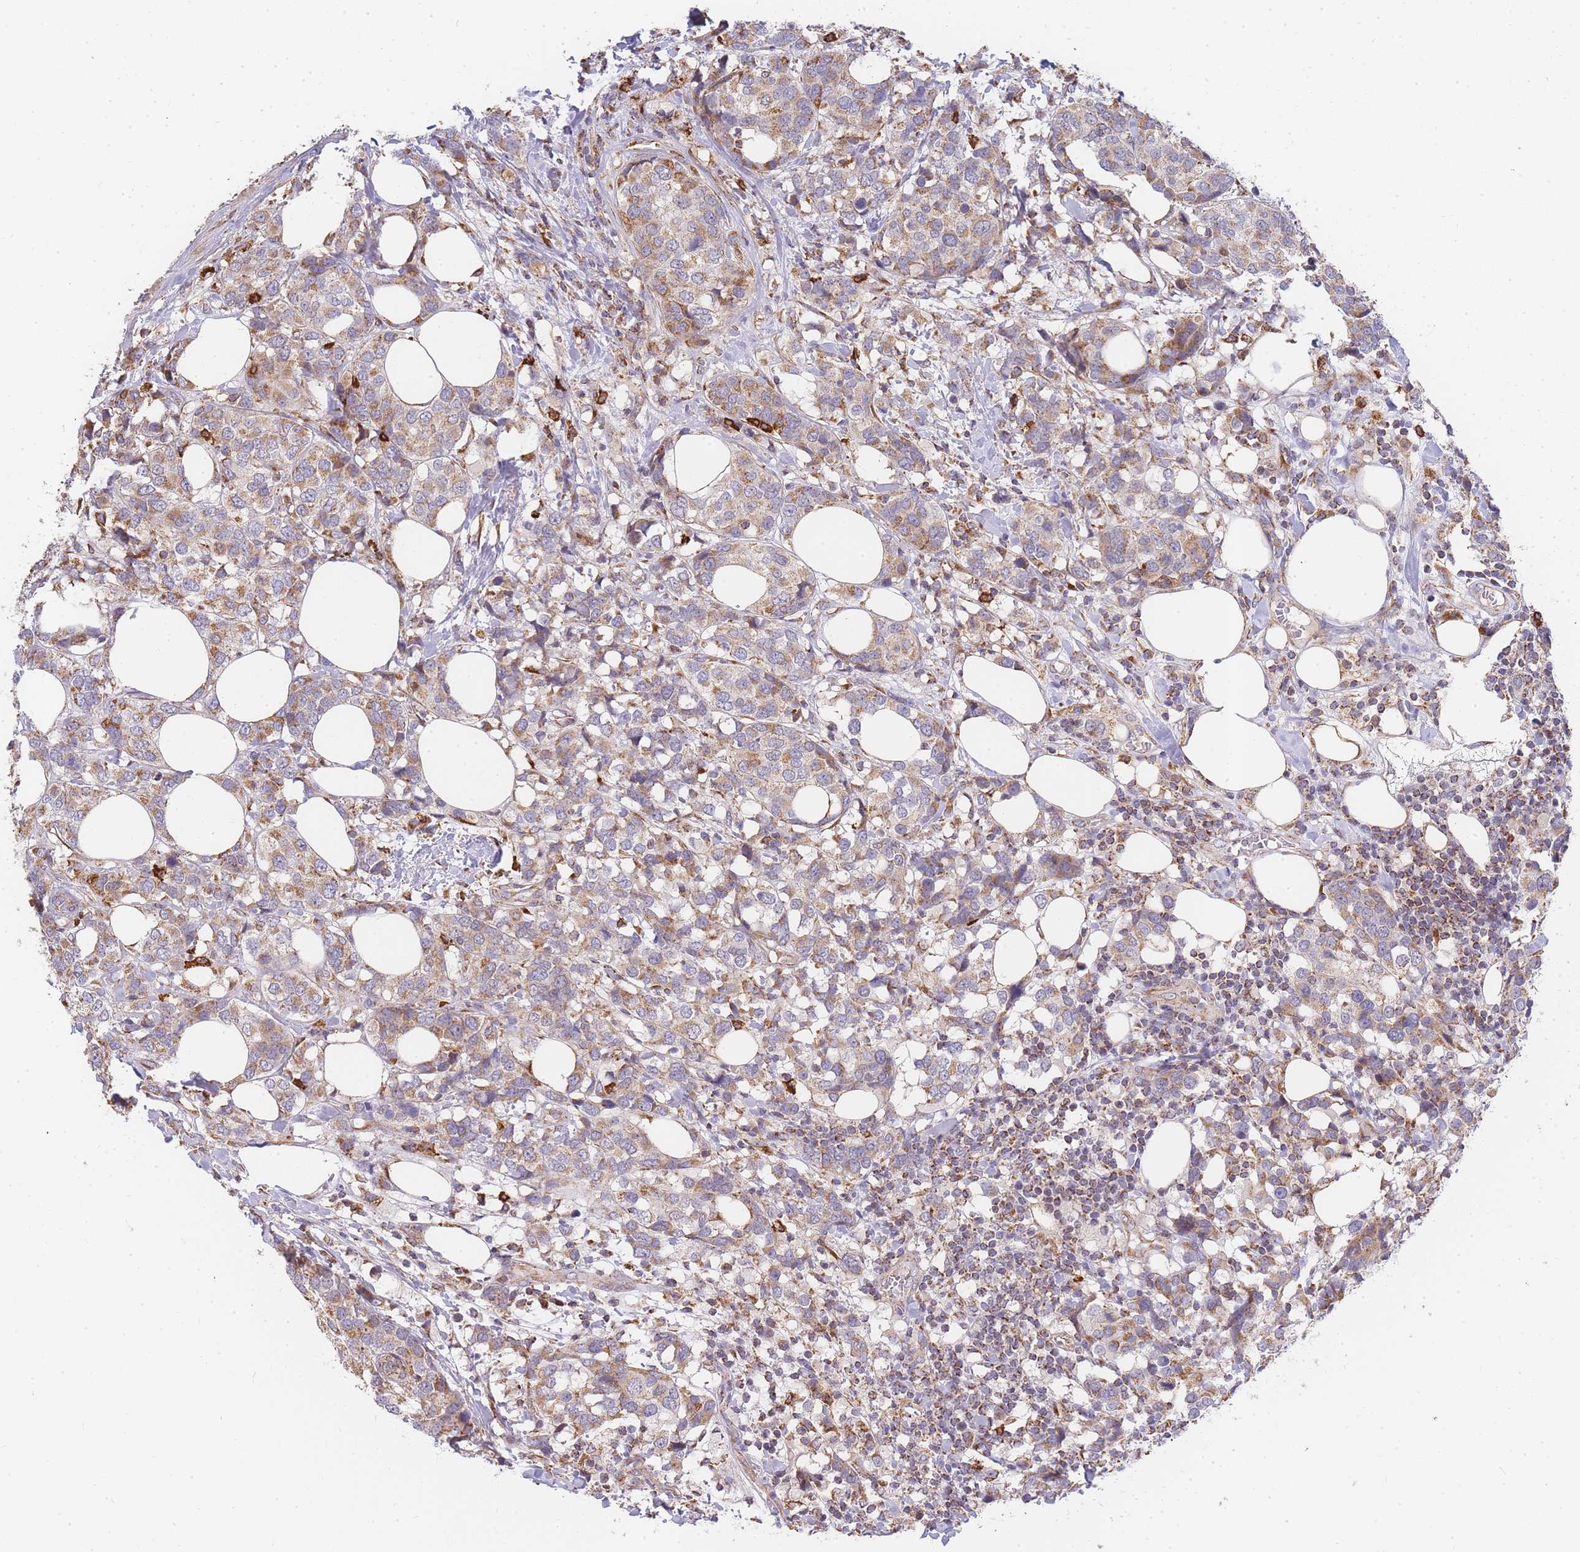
{"staining": {"intensity": "moderate", "quantity": ">75%", "location": "cytoplasmic/membranous"}, "tissue": "breast cancer", "cell_type": "Tumor cells", "image_type": "cancer", "snomed": [{"axis": "morphology", "description": "Lobular carcinoma"}, {"axis": "topography", "description": "Breast"}], "caption": "There is medium levels of moderate cytoplasmic/membranous positivity in tumor cells of breast lobular carcinoma, as demonstrated by immunohistochemical staining (brown color).", "gene": "ADCY9", "patient": {"sex": "female", "age": 59}}